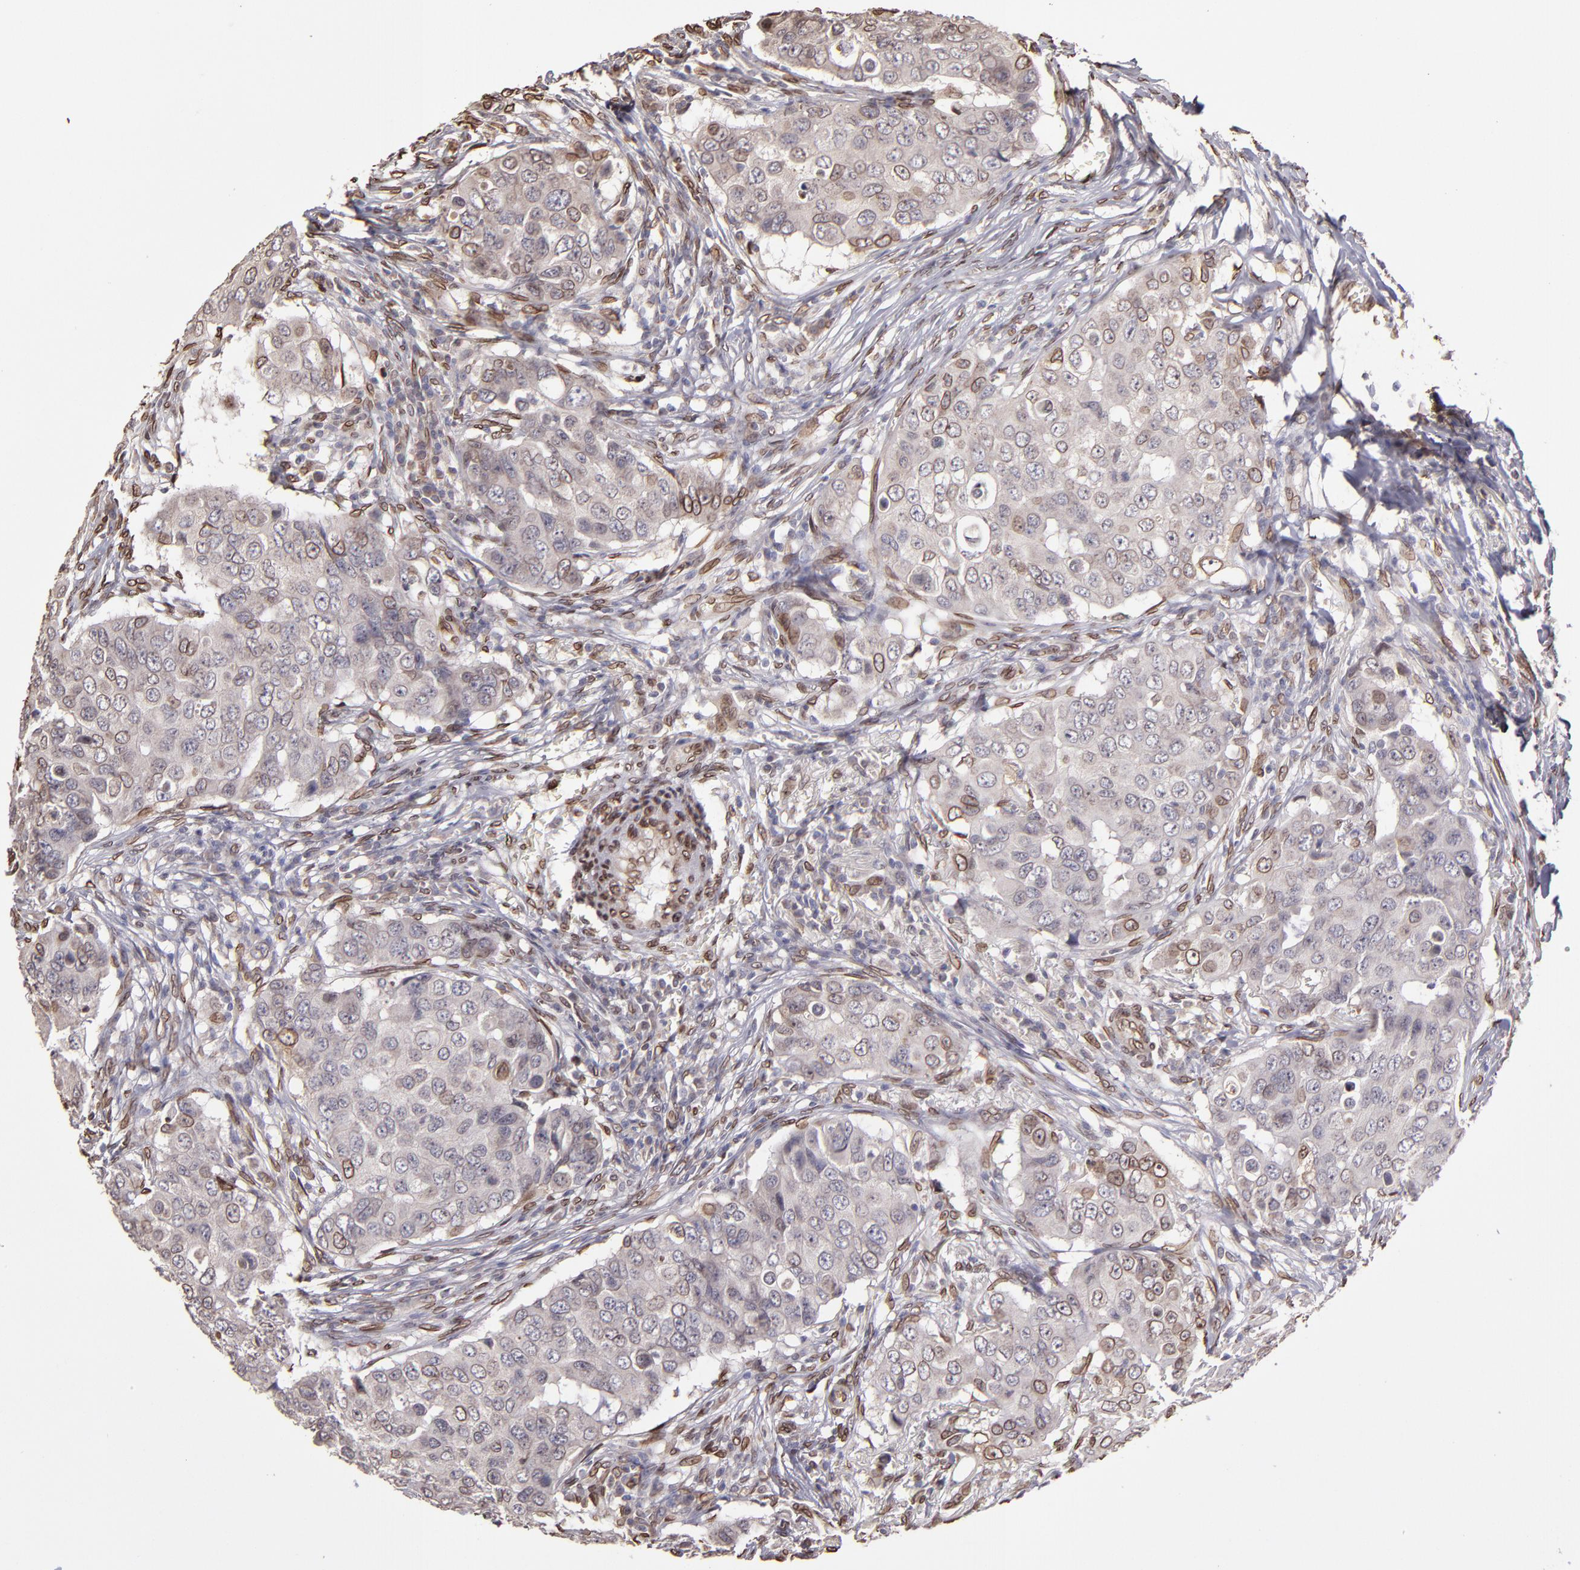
{"staining": {"intensity": "weak", "quantity": "<25%", "location": "cytoplasmic/membranous"}, "tissue": "breast cancer", "cell_type": "Tumor cells", "image_type": "cancer", "snomed": [{"axis": "morphology", "description": "Duct carcinoma"}, {"axis": "topography", "description": "Breast"}], "caption": "DAB (3,3'-diaminobenzidine) immunohistochemical staining of human breast cancer (intraductal carcinoma) demonstrates no significant expression in tumor cells.", "gene": "PUM3", "patient": {"sex": "female", "age": 54}}